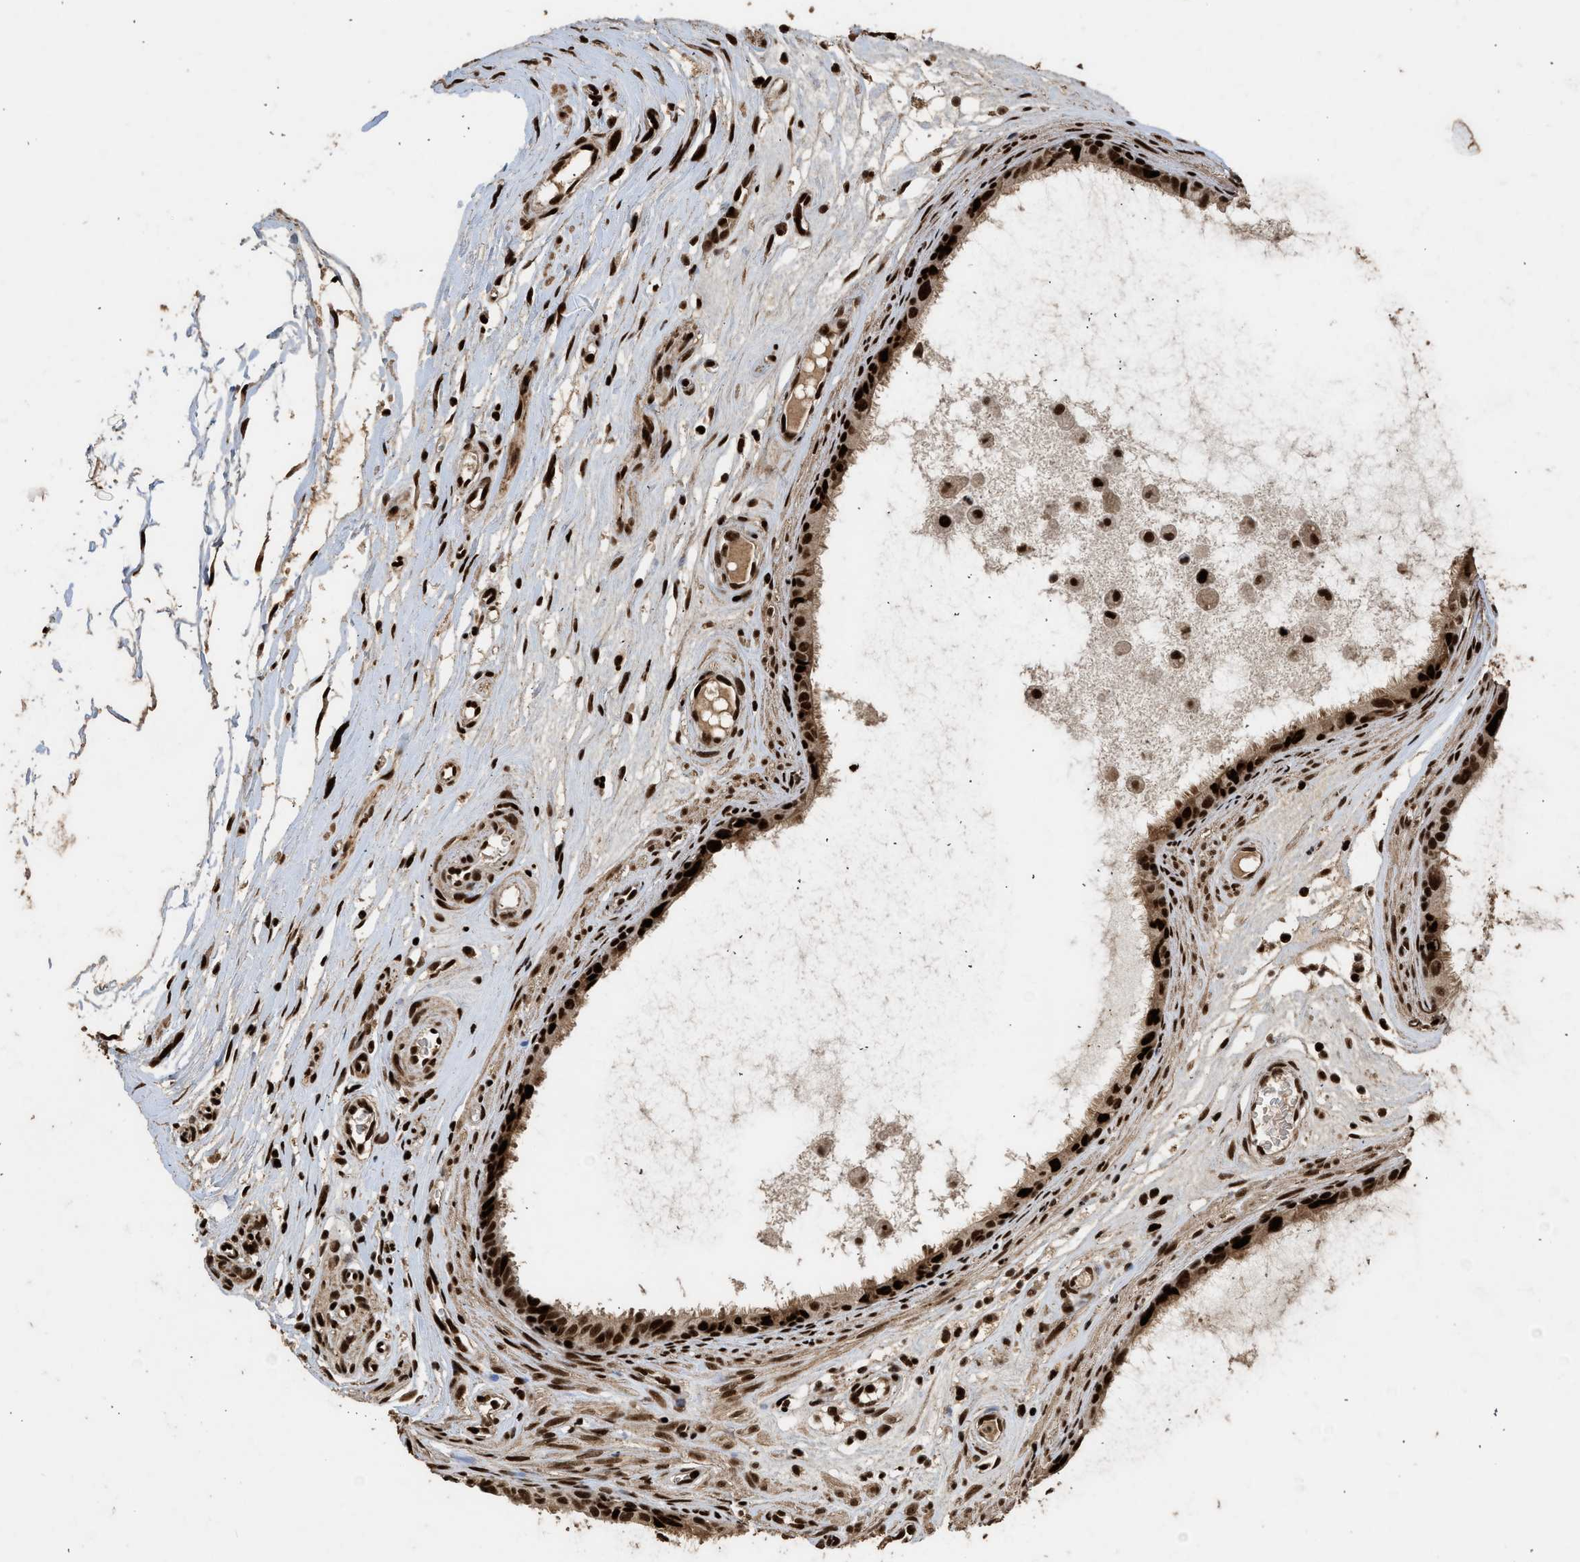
{"staining": {"intensity": "strong", "quantity": ">75%", "location": "nuclear"}, "tissue": "epididymis", "cell_type": "Glandular cells", "image_type": "normal", "snomed": [{"axis": "morphology", "description": "Normal tissue, NOS"}, {"axis": "morphology", "description": "Inflammation, NOS"}, {"axis": "topography", "description": "Epididymis"}], "caption": "Immunohistochemical staining of normal epididymis shows strong nuclear protein expression in about >75% of glandular cells.", "gene": "PPP4R3B", "patient": {"sex": "male", "age": 85}}